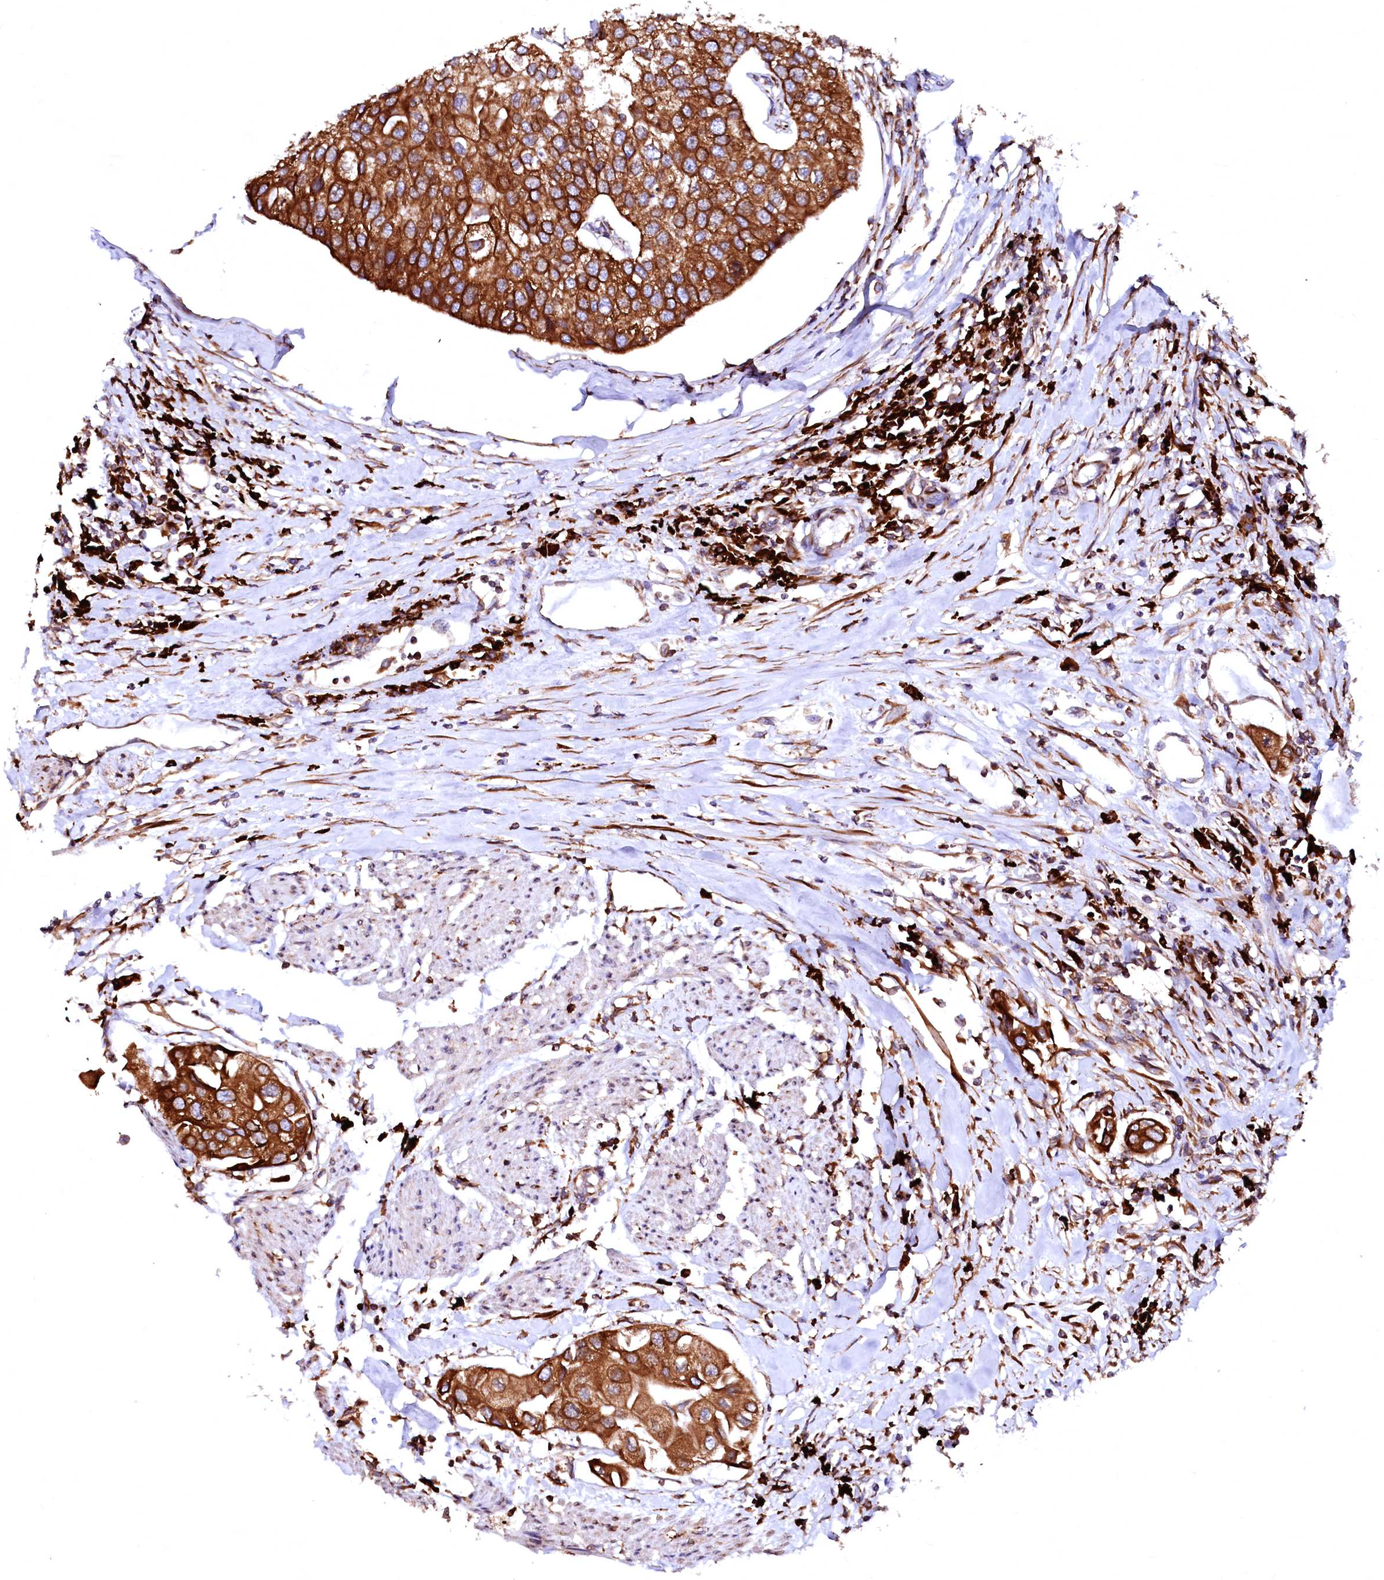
{"staining": {"intensity": "strong", "quantity": ">75%", "location": "cytoplasmic/membranous"}, "tissue": "urothelial cancer", "cell_type": "Tumor cells", "image_type": "cancer", "snomed": [{"axis": "morphology", "description": "Urothelial carcinoma, High grade"}, {"axis": "topography", "description": "Urinary bladder"}], "caption": "An immunohistochemistry micrograph of neoplastic tissue is shown. Protein staining in brown shows strong cytoplasmic/membranous positivity in urothelial cancer within tumor cells. Nuclei are stained in blue.", "gene": "DERL1", "patient": {"sex": "male", "age": 64}}